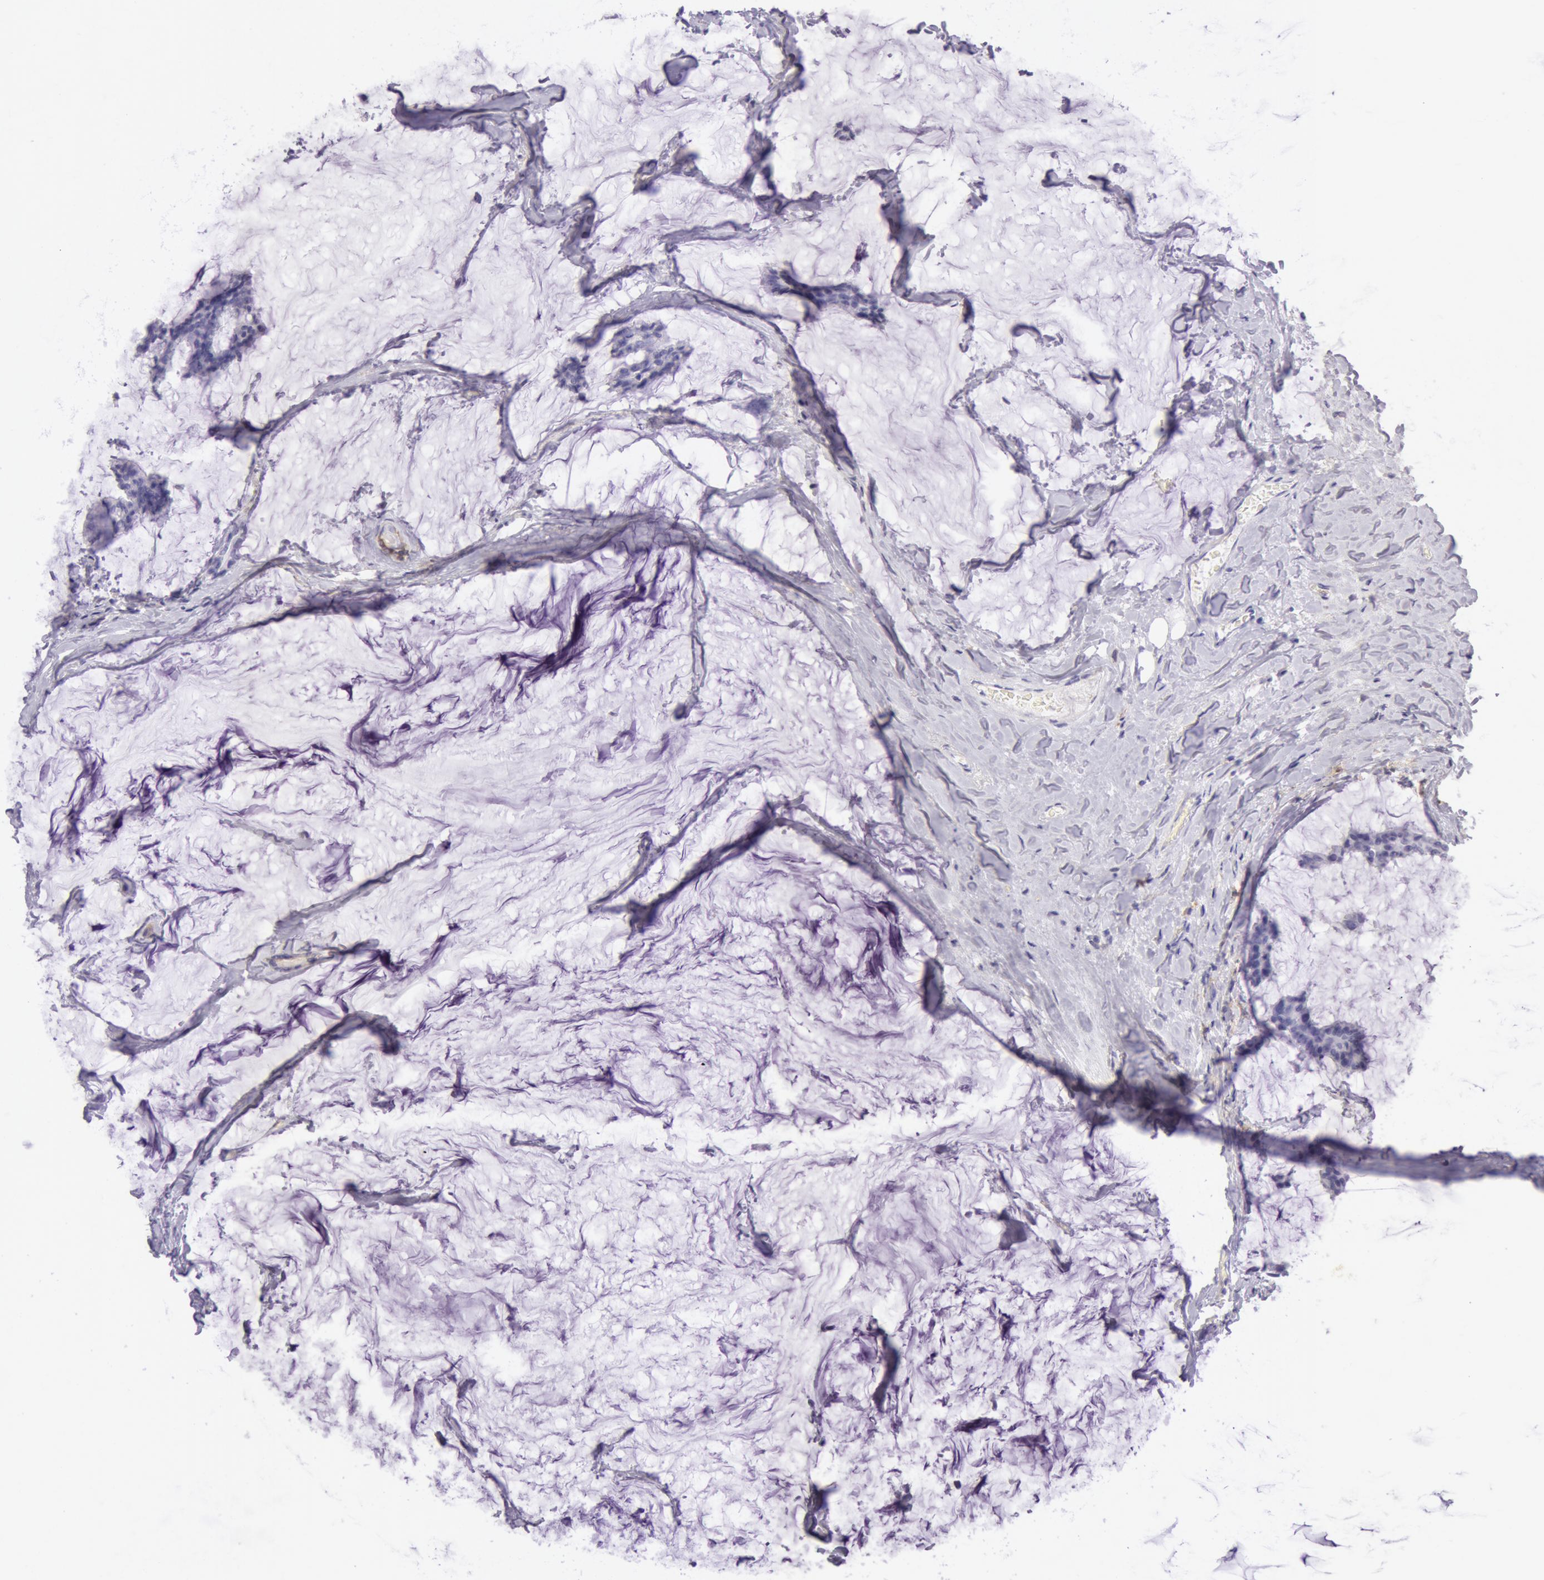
{"staining": {"intensity": "negative", "quantity": "none", "location": "none"}, "tissue": "breast cancer", "cell_type": "Tumor cells", "image_type": "cancer", "snomed": [{"axis": "morphology", "description": "Duct carcinoma"}, {"axis": "topography", "description": "Breast"}], "caption": "Human breast cancer stained for a protein using IHC reveals no staining in tumor cells.", "gene": "LY75", "patient": {"sex": "female", "age": 93}}